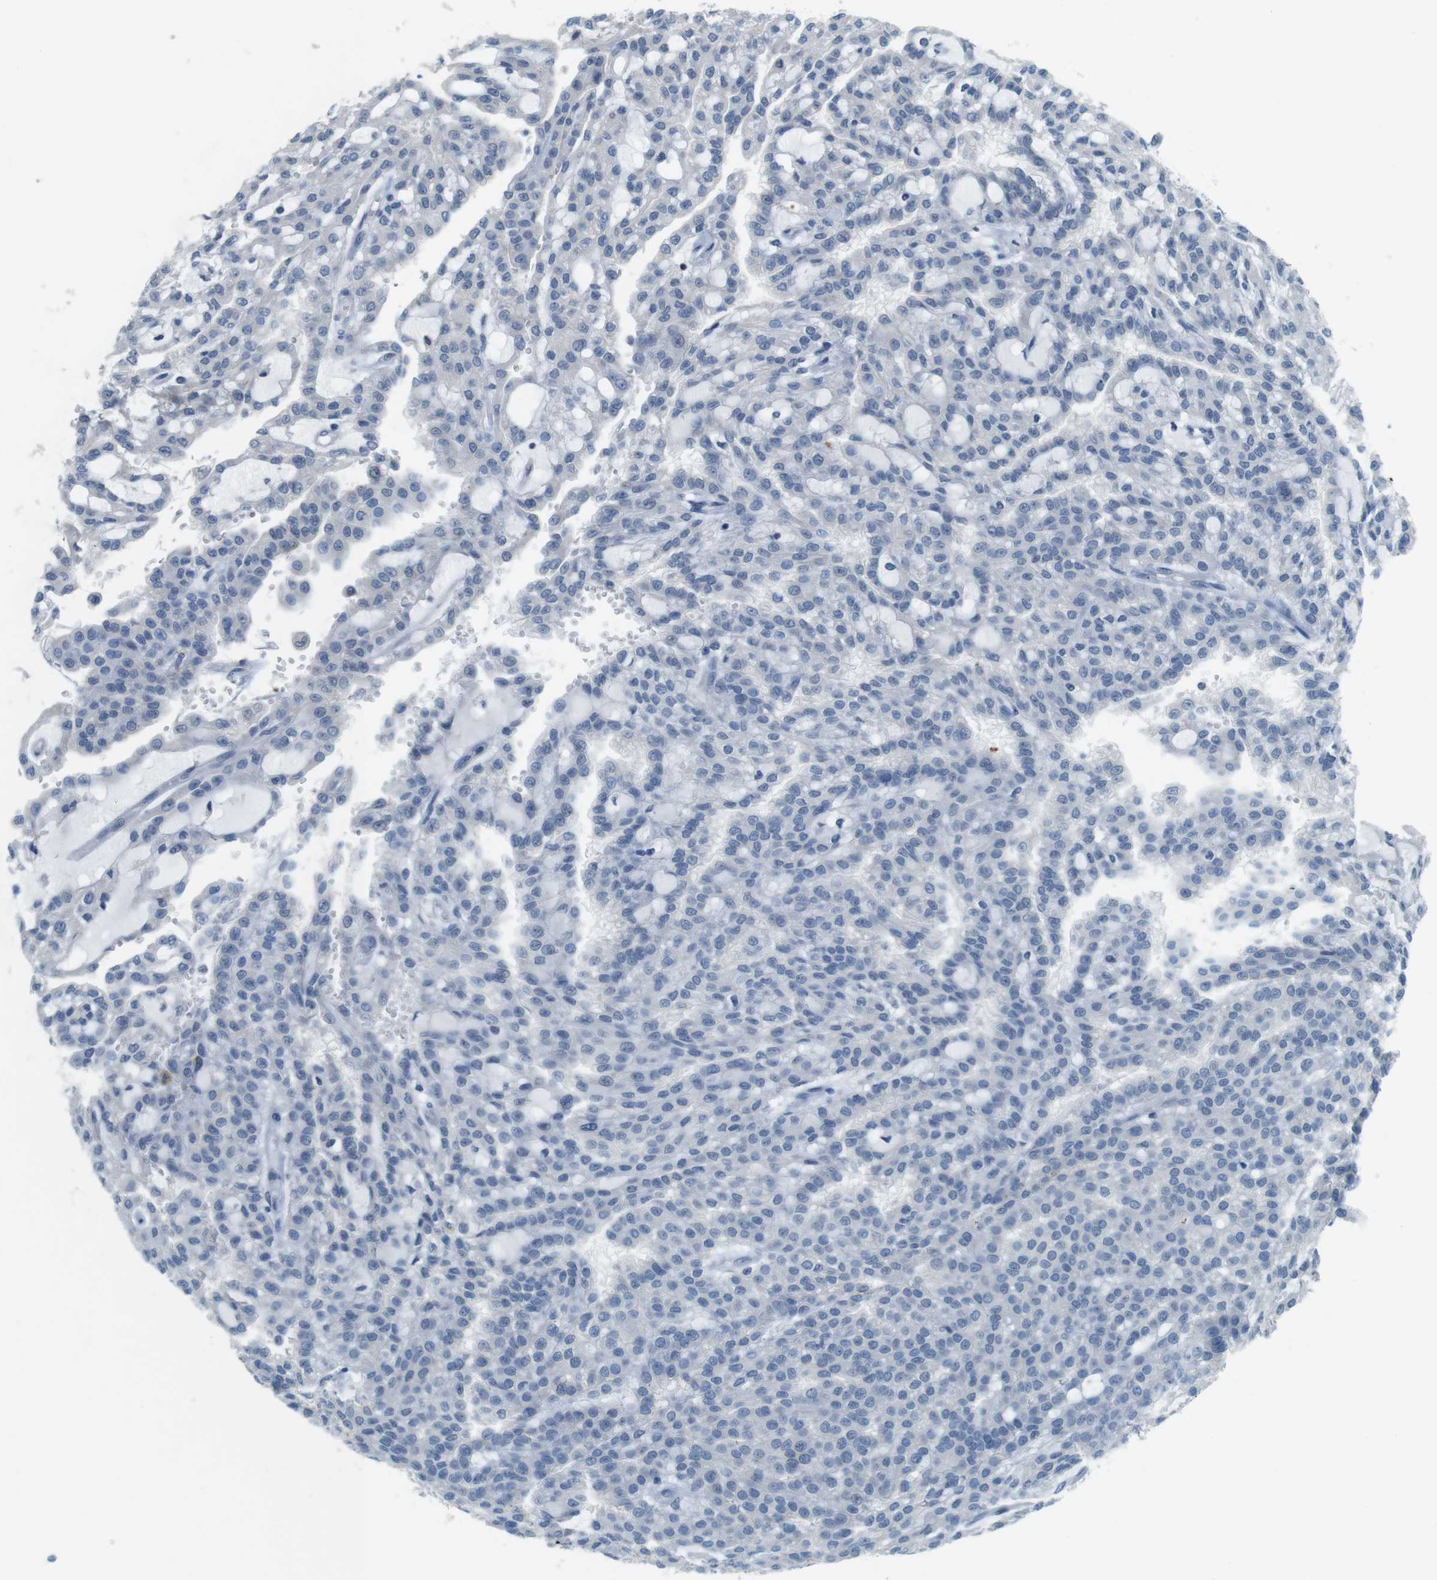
{"staining": {"intensity": "negative", "quantity": "none", "location": "none"}, "tissue": "renal cancer", "cell_type": "Tumor cells", "image_type": "cancer", "snomed": [{"axis": "morphology", "description": "Adenocarcinoma, NOS"}, {"axis": "topography", "description": "Kidney"}], "caption": "The image shows no staining of tumor cells in renal cancer (adenocarcinoma).", "gene": "MUC5B", "patient": {"sex": "male", "age": 63}}